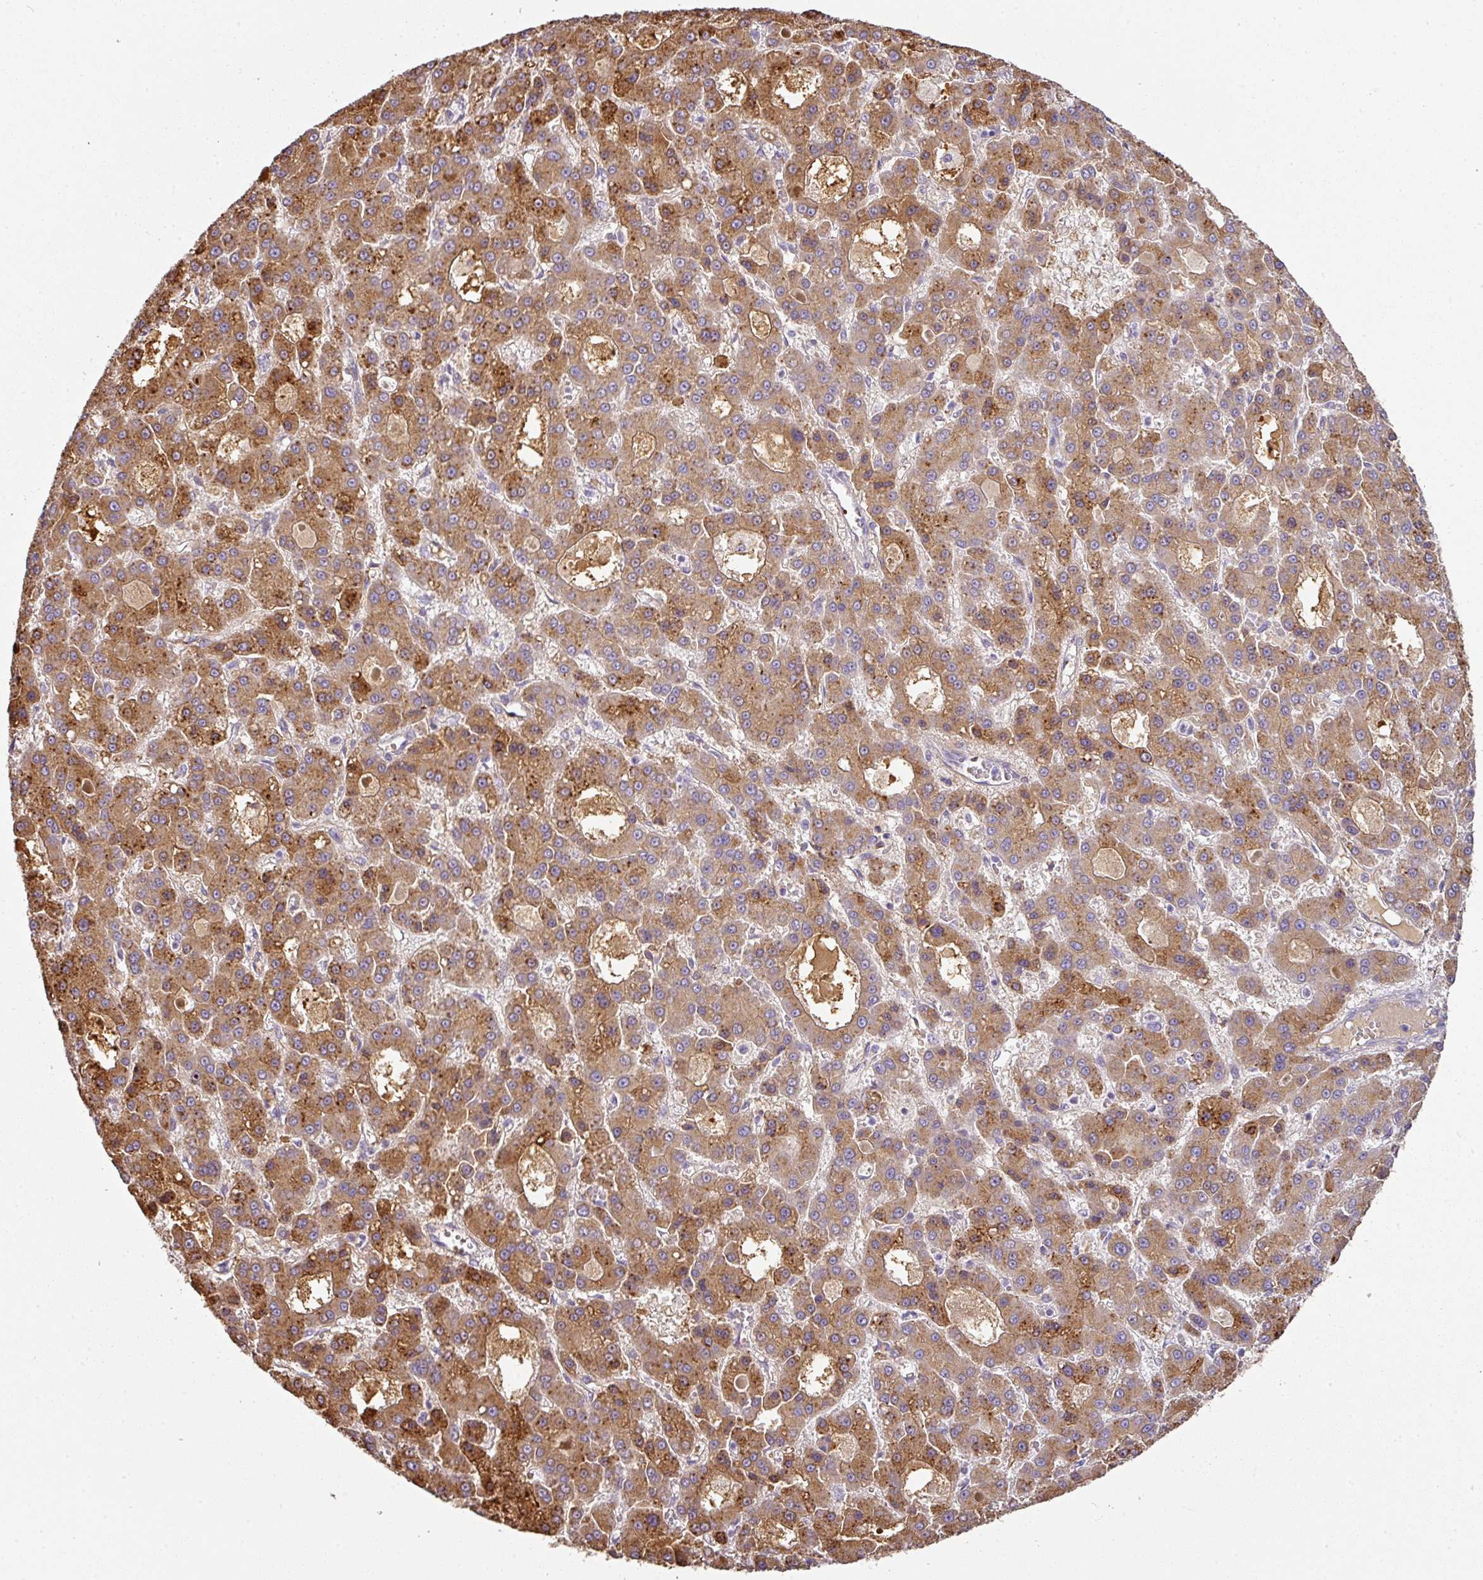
{"staining": {"intensity": "moderate", "quantity": ">75%", "location": "cytoplasmic/membranous"}, "tissue": "liver cancer", "cell_type": "Tumor cells", "image_type": "cancer", "snomed": [{"axis": "morphology", "description": "Carcinoma, Hepatocellular, NOS"}, {"axis": "topography", "description": "Liver"}], "caption": "Immunohistochemistry of human liver hepatocellular carcinoma exhibits medium levels of moderate cytoplasmic/membranous expression in about >75% of tumor cells.", "gene": "CCZ1", "patient": {"sex": "male", "age": 70}}